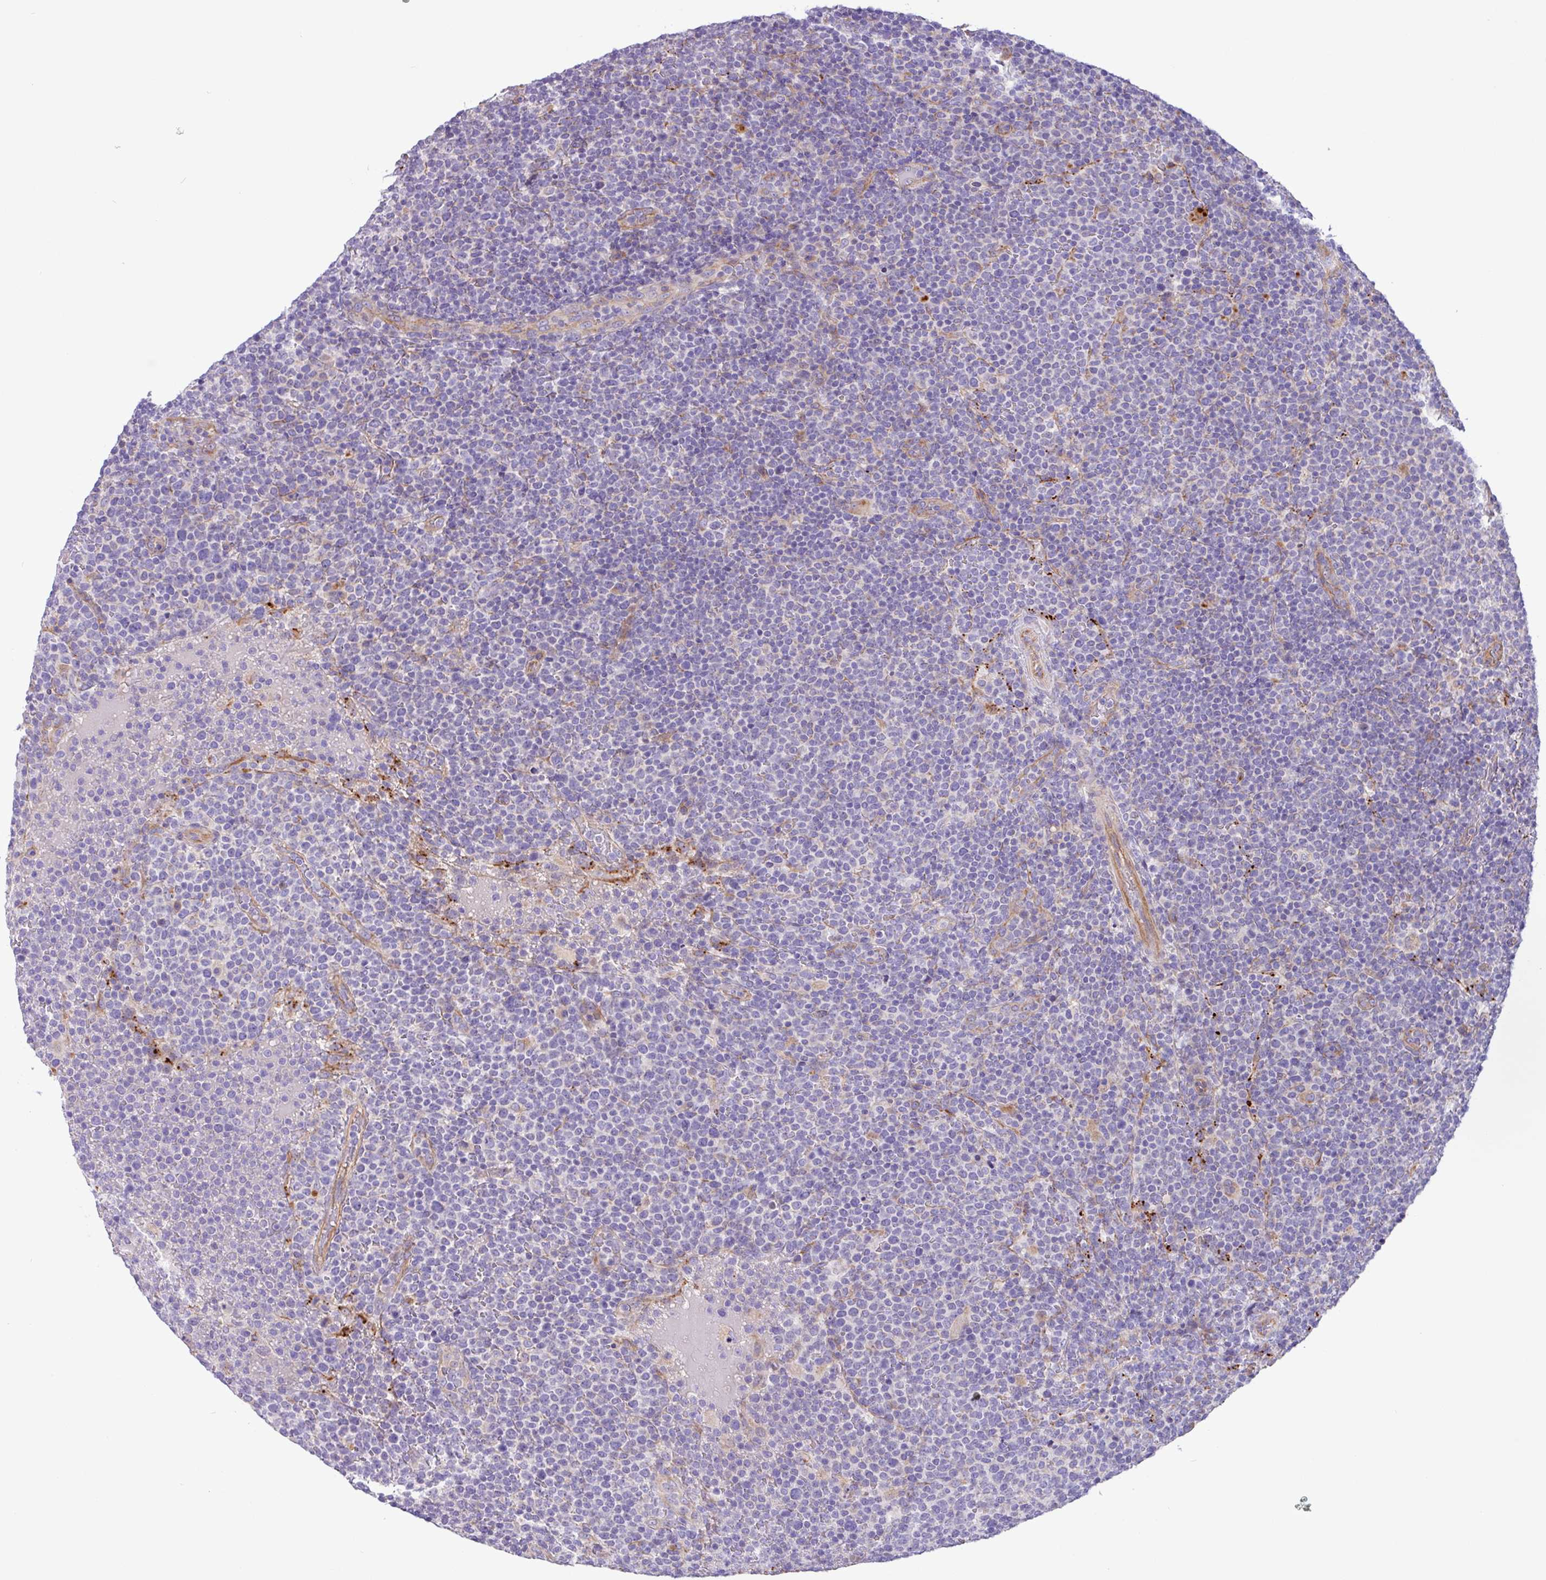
{"staining": {"intensity": "negative", "quantity": "none", "location": "none"}, "tissue": "lymphoma", "cell_type": "Tumor cells", "image_type": "cancer", "snomed": [{"axis": "morphology", "description": "Malignant lymphoma, non-Hodgkin's type, High grade"}, {"axis": "topography", "description": "Lymph node"}], "caption": "A photomicrograph of lymphoma stained for a protein displays no brown staining in tumor cells.", "gene": "MRM2", "patient": {"sex": "male", "age": 61}}